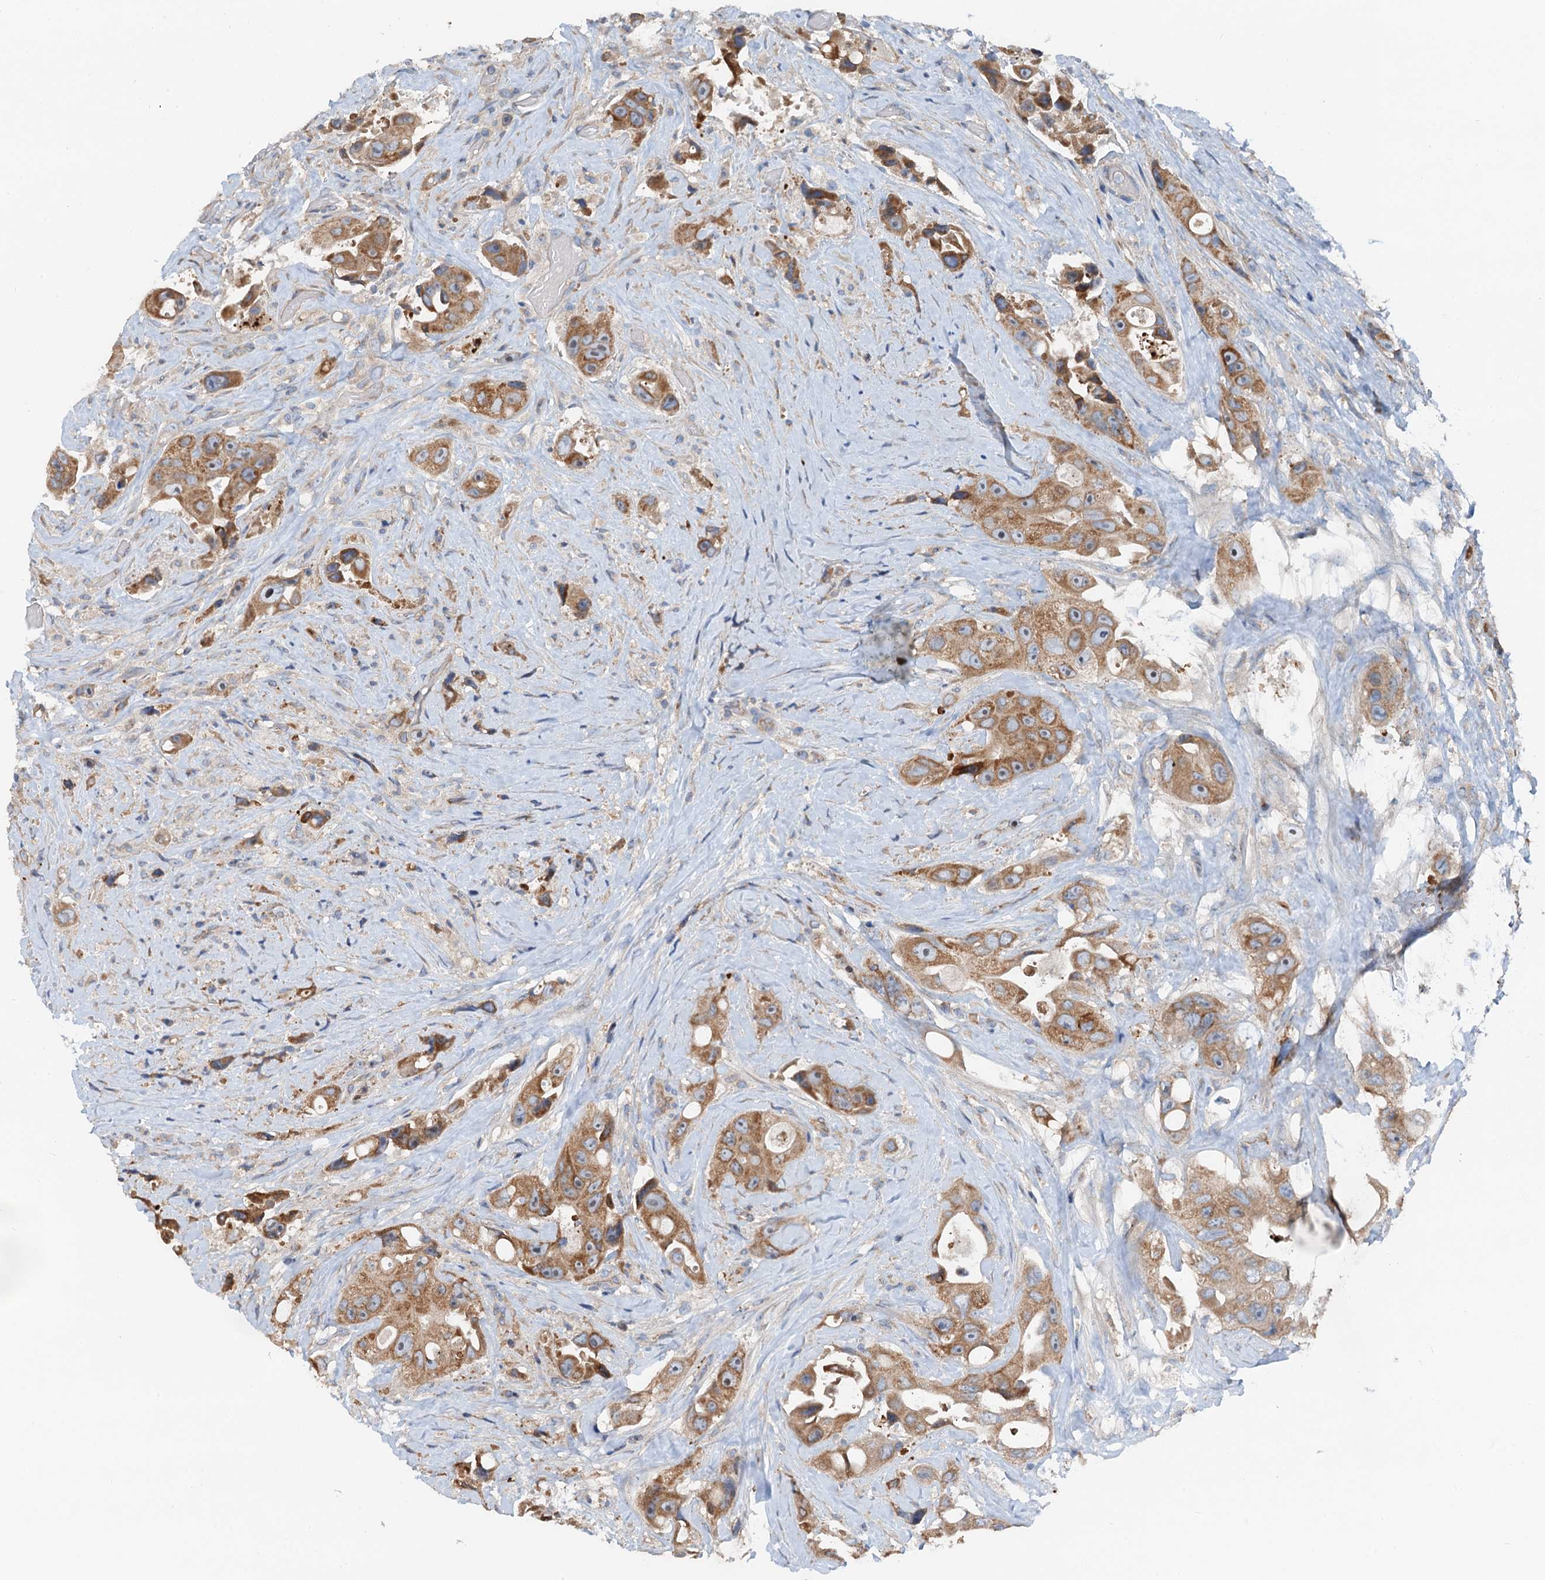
{"staining": {"intensity": "moderate", "quantity": ">75%", "location": "cytoplasmic/membranous"}, "tissue": "colorectal cancer", "cell_type": "Tumor cells", "image_type": "cancer", "snomed": [{"axis": "morphology", "description": "Adenocarcinoma, NOS"}, {"axis": "topography", "description": "Colon"}], "caption": "Human colorectal cancer (adenocarcinoma) stained for a protein (brown) shows moderate cytoplasmic/membranous positive expression in approximately >75% of tumor cells.", "gene": "ANKRD26", "patient": {"sex": "female", "age": 46}}